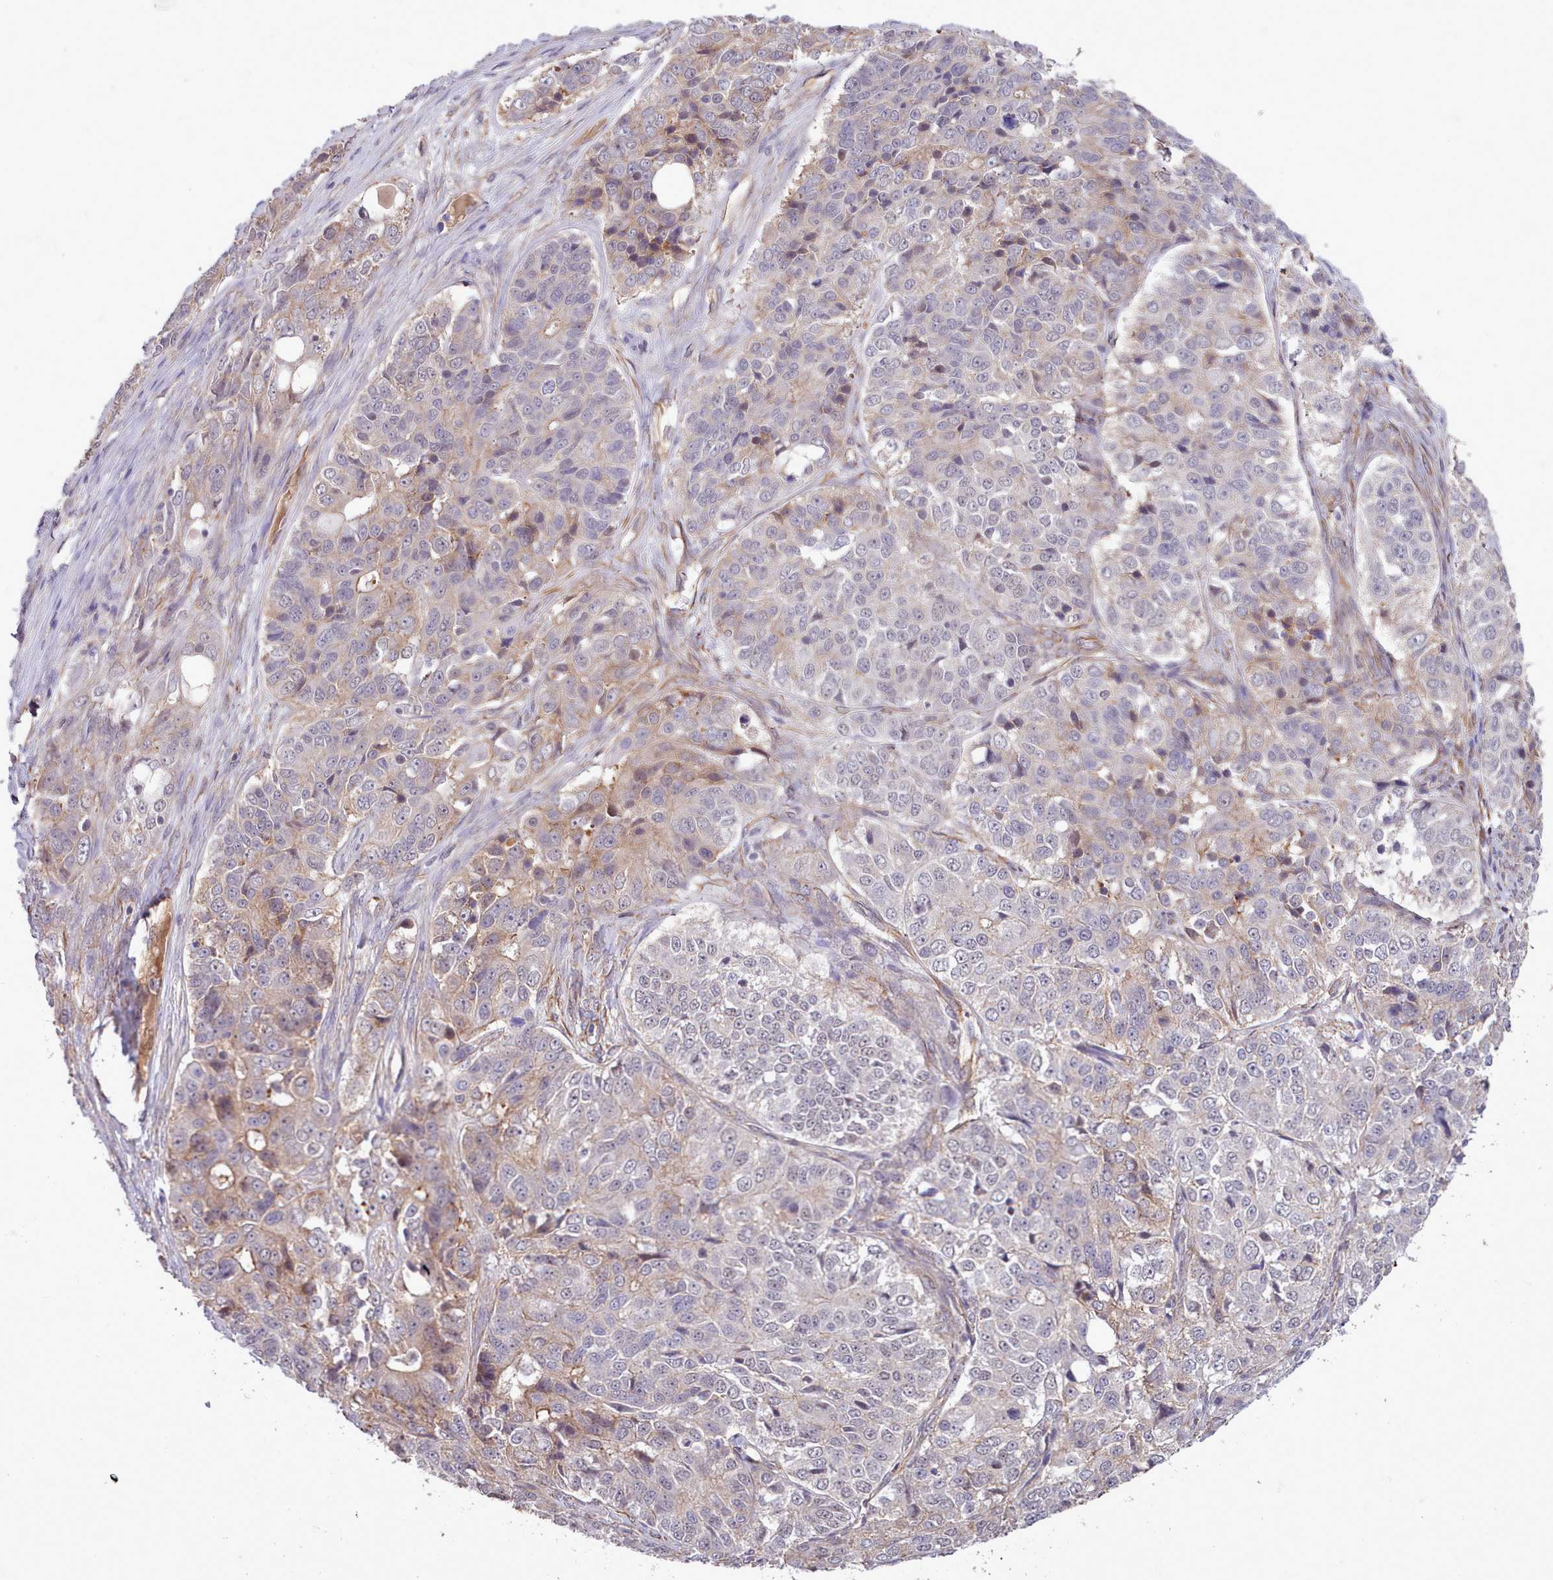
{"staining": {"intensity": "weak", "quantity": "<25%", "location": "cytoplasmic/membranous"}, "tissue": "ovarian cancer", "cell_type": "Tumor cells", "image_type": "cancer", "snomed": [{"axis": "morphology", "description": "Carcinoma, endometroid"}, {"axis": "topography", "description": "Ovary"}], "caption": "Immunohistochemistry (IHC) of human ovarian cancer (endometroid carcinoma) shows no positivity in tumor cells.", "gene": "ZC3H13", "patient": {"sex": "female", "age": 51}}